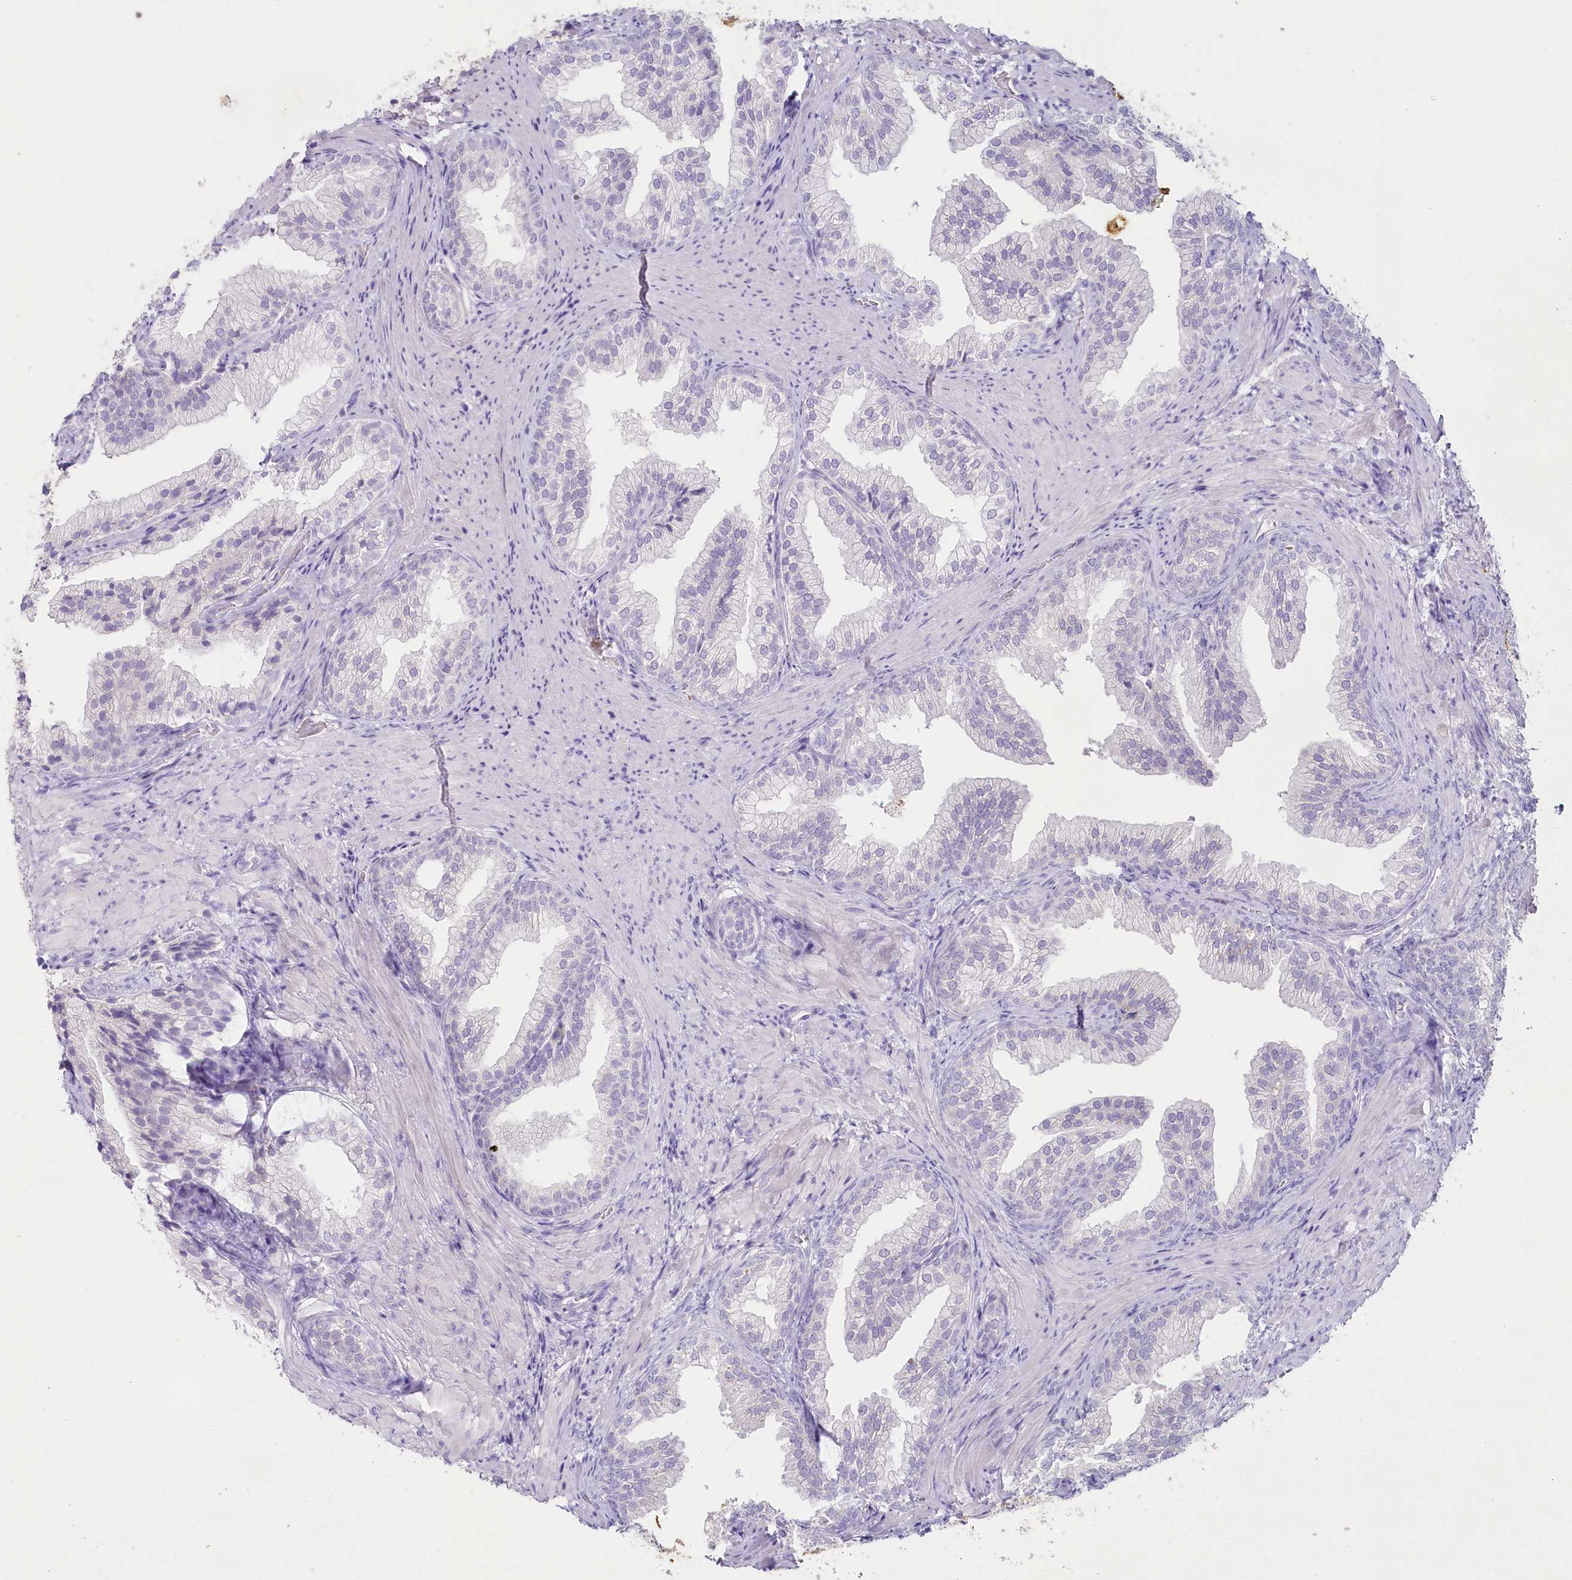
{"staining": {"intensity": "negative", "quantity": "none", "location": "none"}, "tissue": "prostate", "cell_type": "Glandular cells", "image_type": "normal", "snomed": [{"axis": "morphology", "description": "Normal tissue, NOS"}, {"axis": "topography", "description": "Prostate"}], "caption": "This image is of normal prostate stained with IHC to label a protein in brown with the nuclei are counter-stained blue. There is no staining in glandular cells.", "gene": "HPD", "patient": {"sex": "male", "age": 76}}